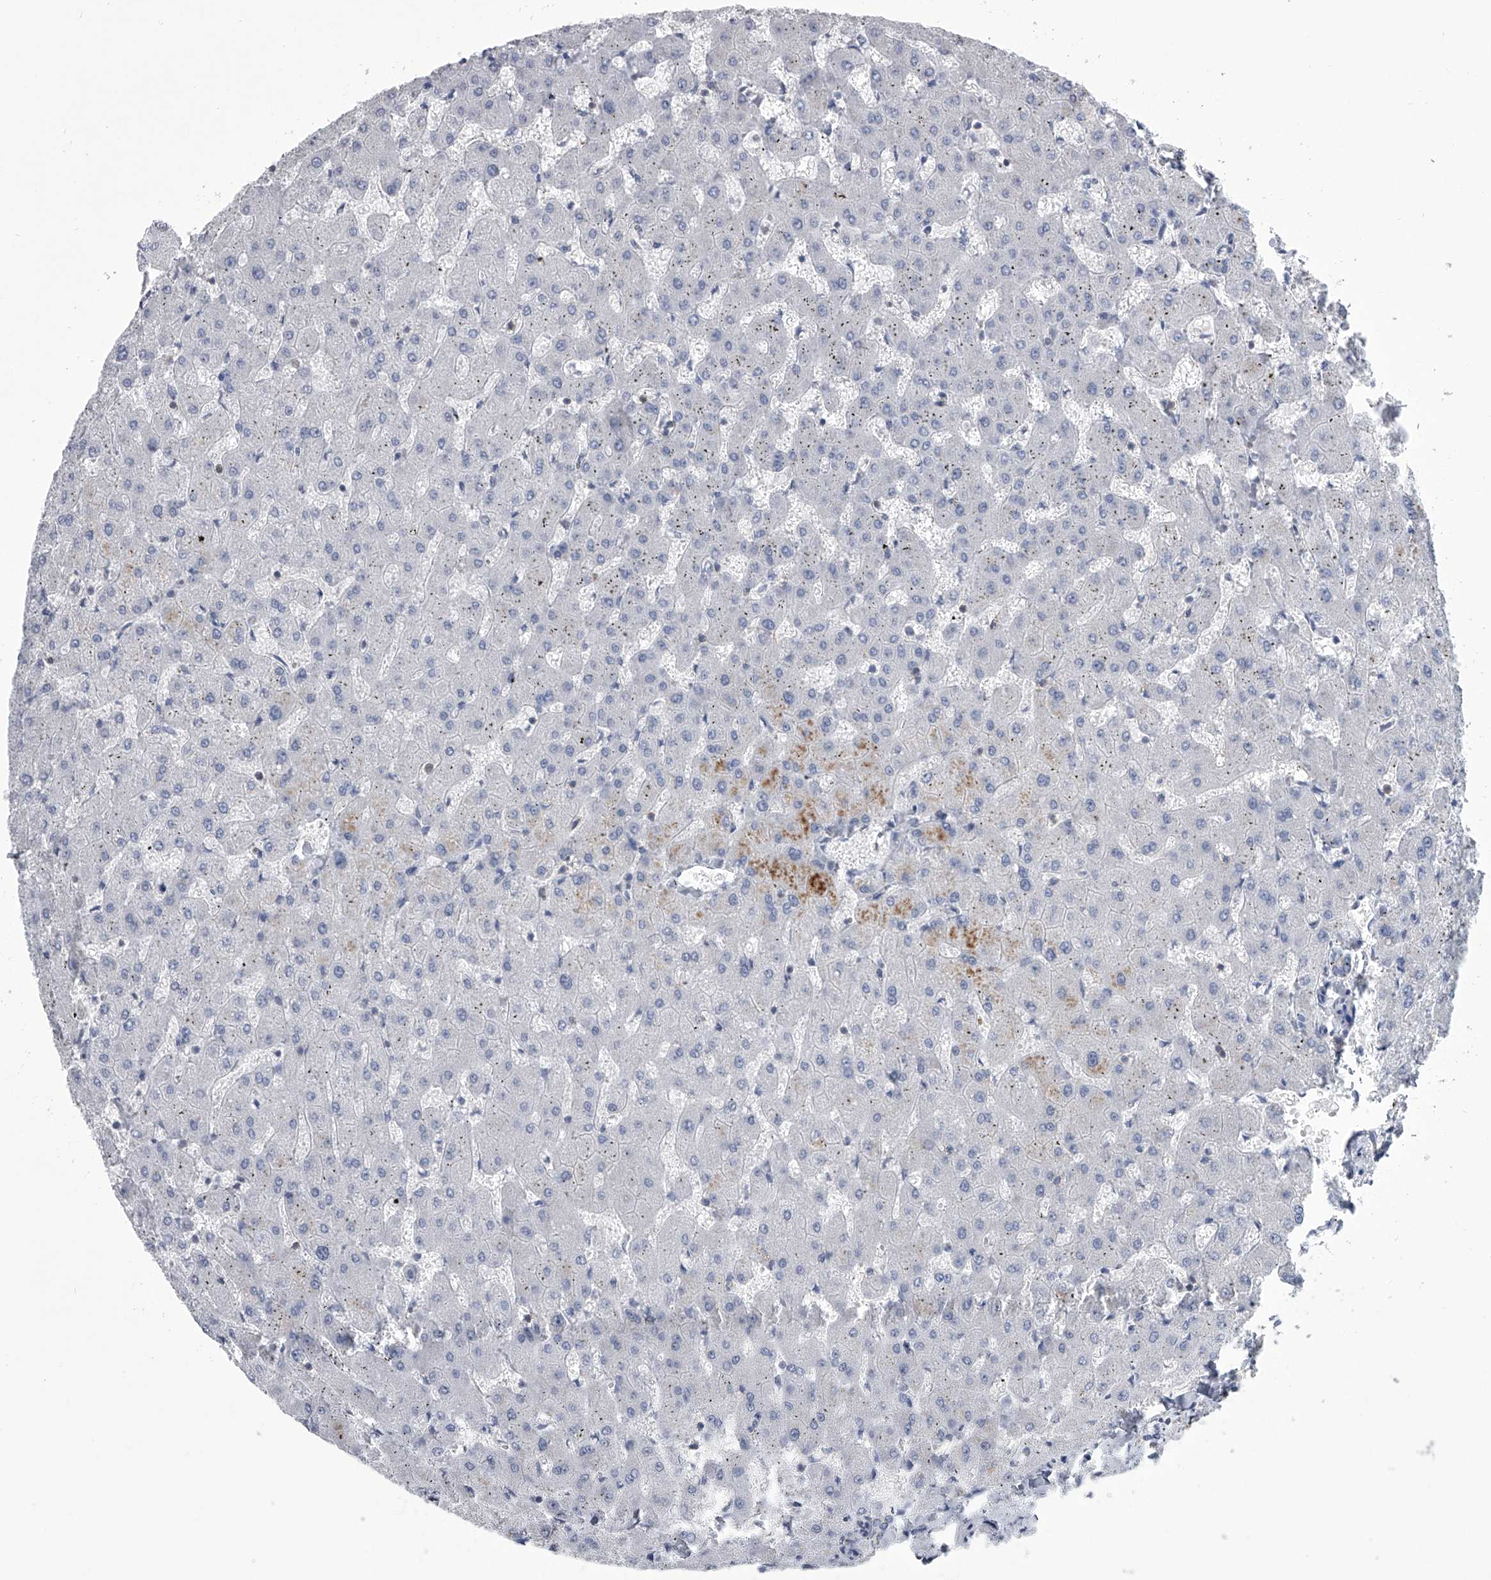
{"staining": {"intensity": "negative", "quantity": "none", "location": "none"}, "tissue": "liver", "cell_type": "Cholangiocytes", "image_type": "normal", "snomed": [{"axis": "morphology", "description": "Normal tissue, NOS"}, {"axis": "topography", "description": "Liver"}], "caption": "Immunohistochemistry of normal human liver shows no staining in cholangiocytes. (DAB IHC, high magnification).", "gene": "TASP1", "patient": {"sex": "female", "age": 63}}